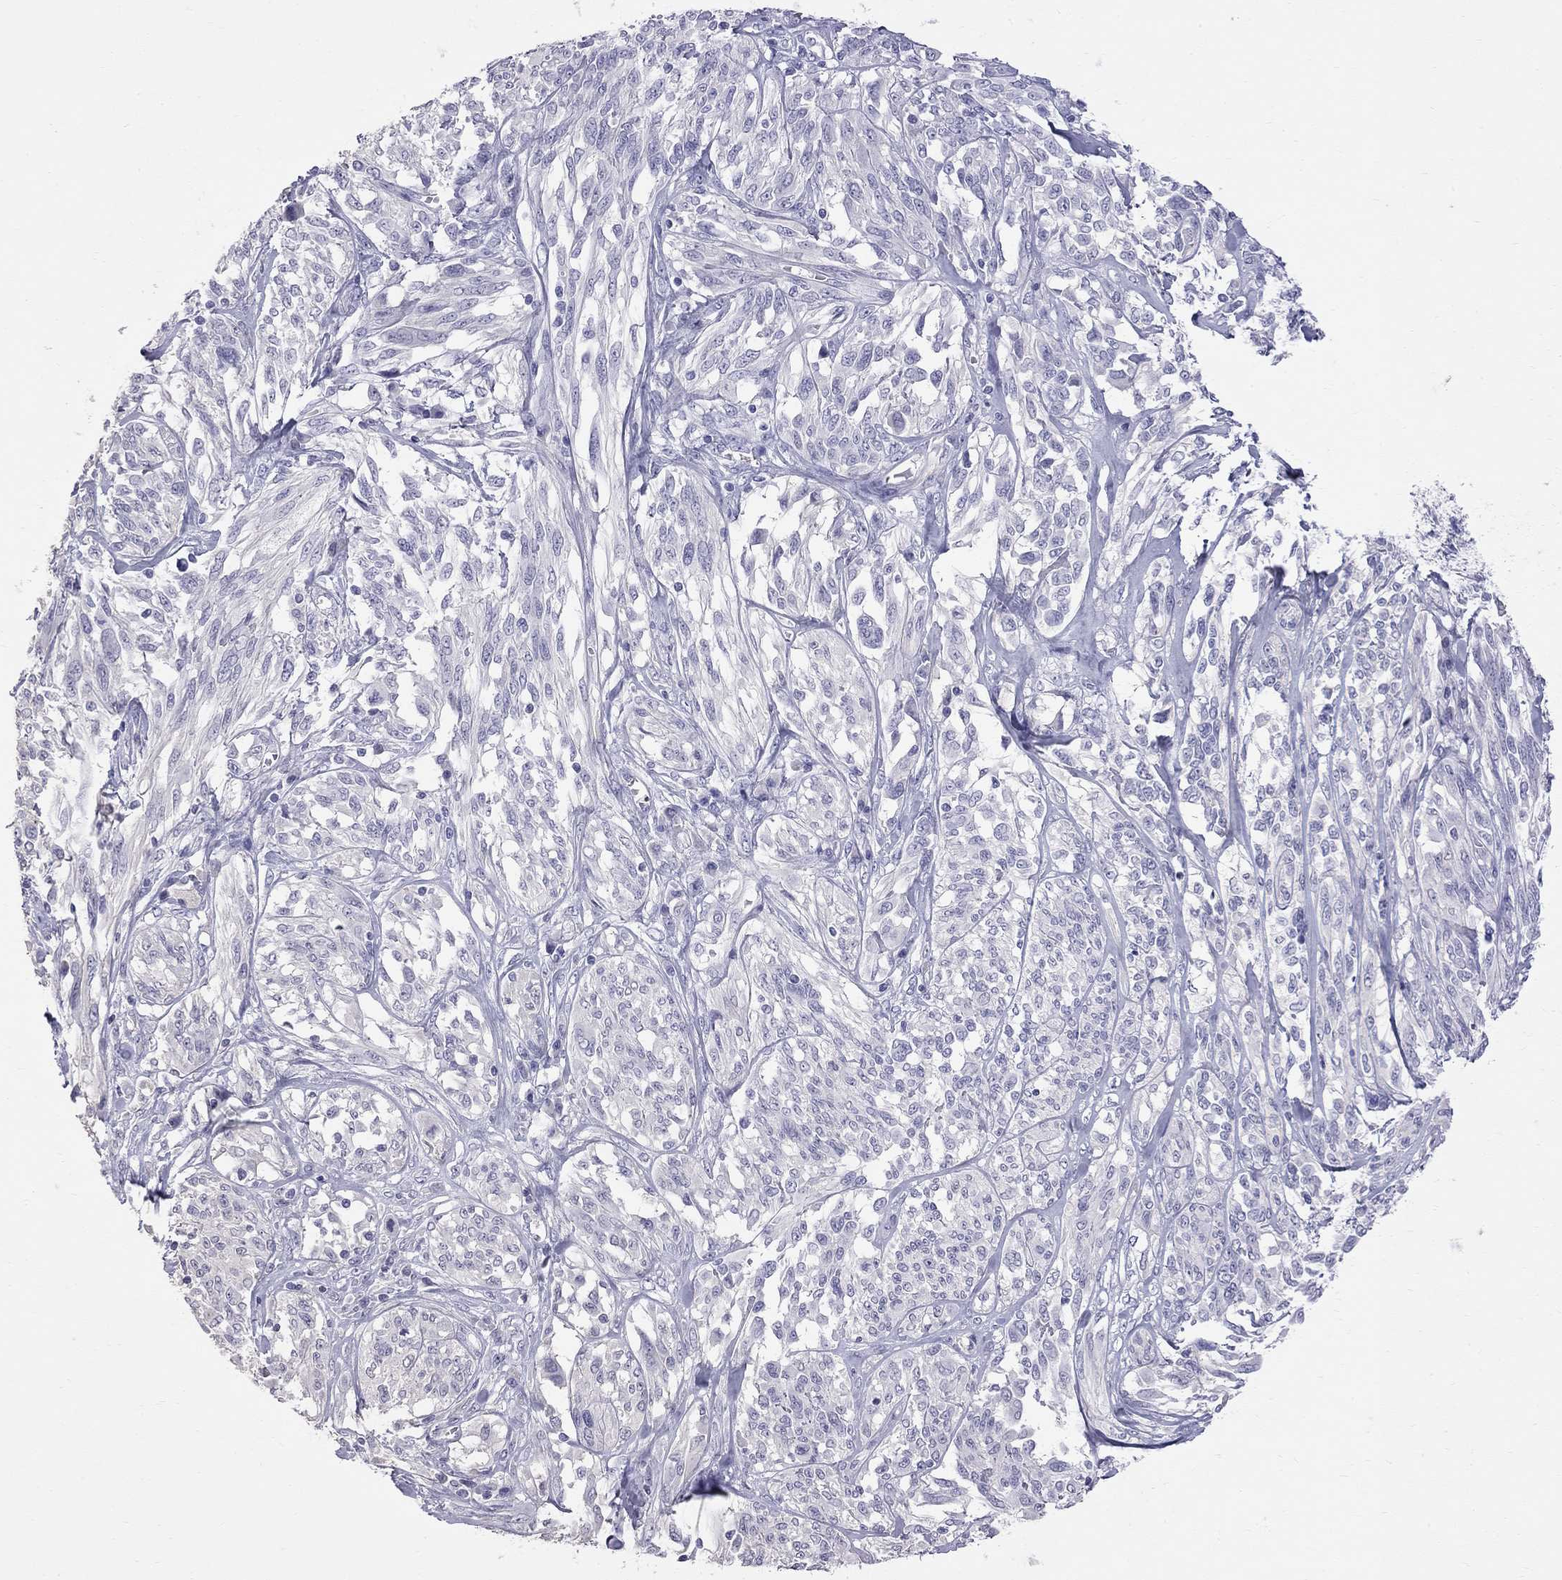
{"staining": {"intensity": "negative", "quantity": "none", "location": "none"}, "tissue": "melanoma", "cell_type": "Tumor cells", "image_type": "cancer", "snomed": [{"axis": "morphology", "description": "Malignant melanoma, NOS"}, {"axis": "topography", "description": "Skin"}], "caption": "This histopathology image is of malignant melanoma stained with immunohistochemistry to label a protein in brown with the nuclei are counter-stained blue. There is no positivity in tumor cells. Brightfield microscopy of IHC stained with DAB (brown) and hematoxylin (blue), captured at high magnification.", "gene": "CFAP91", "patient": {"sex": "female", "age": 91}}